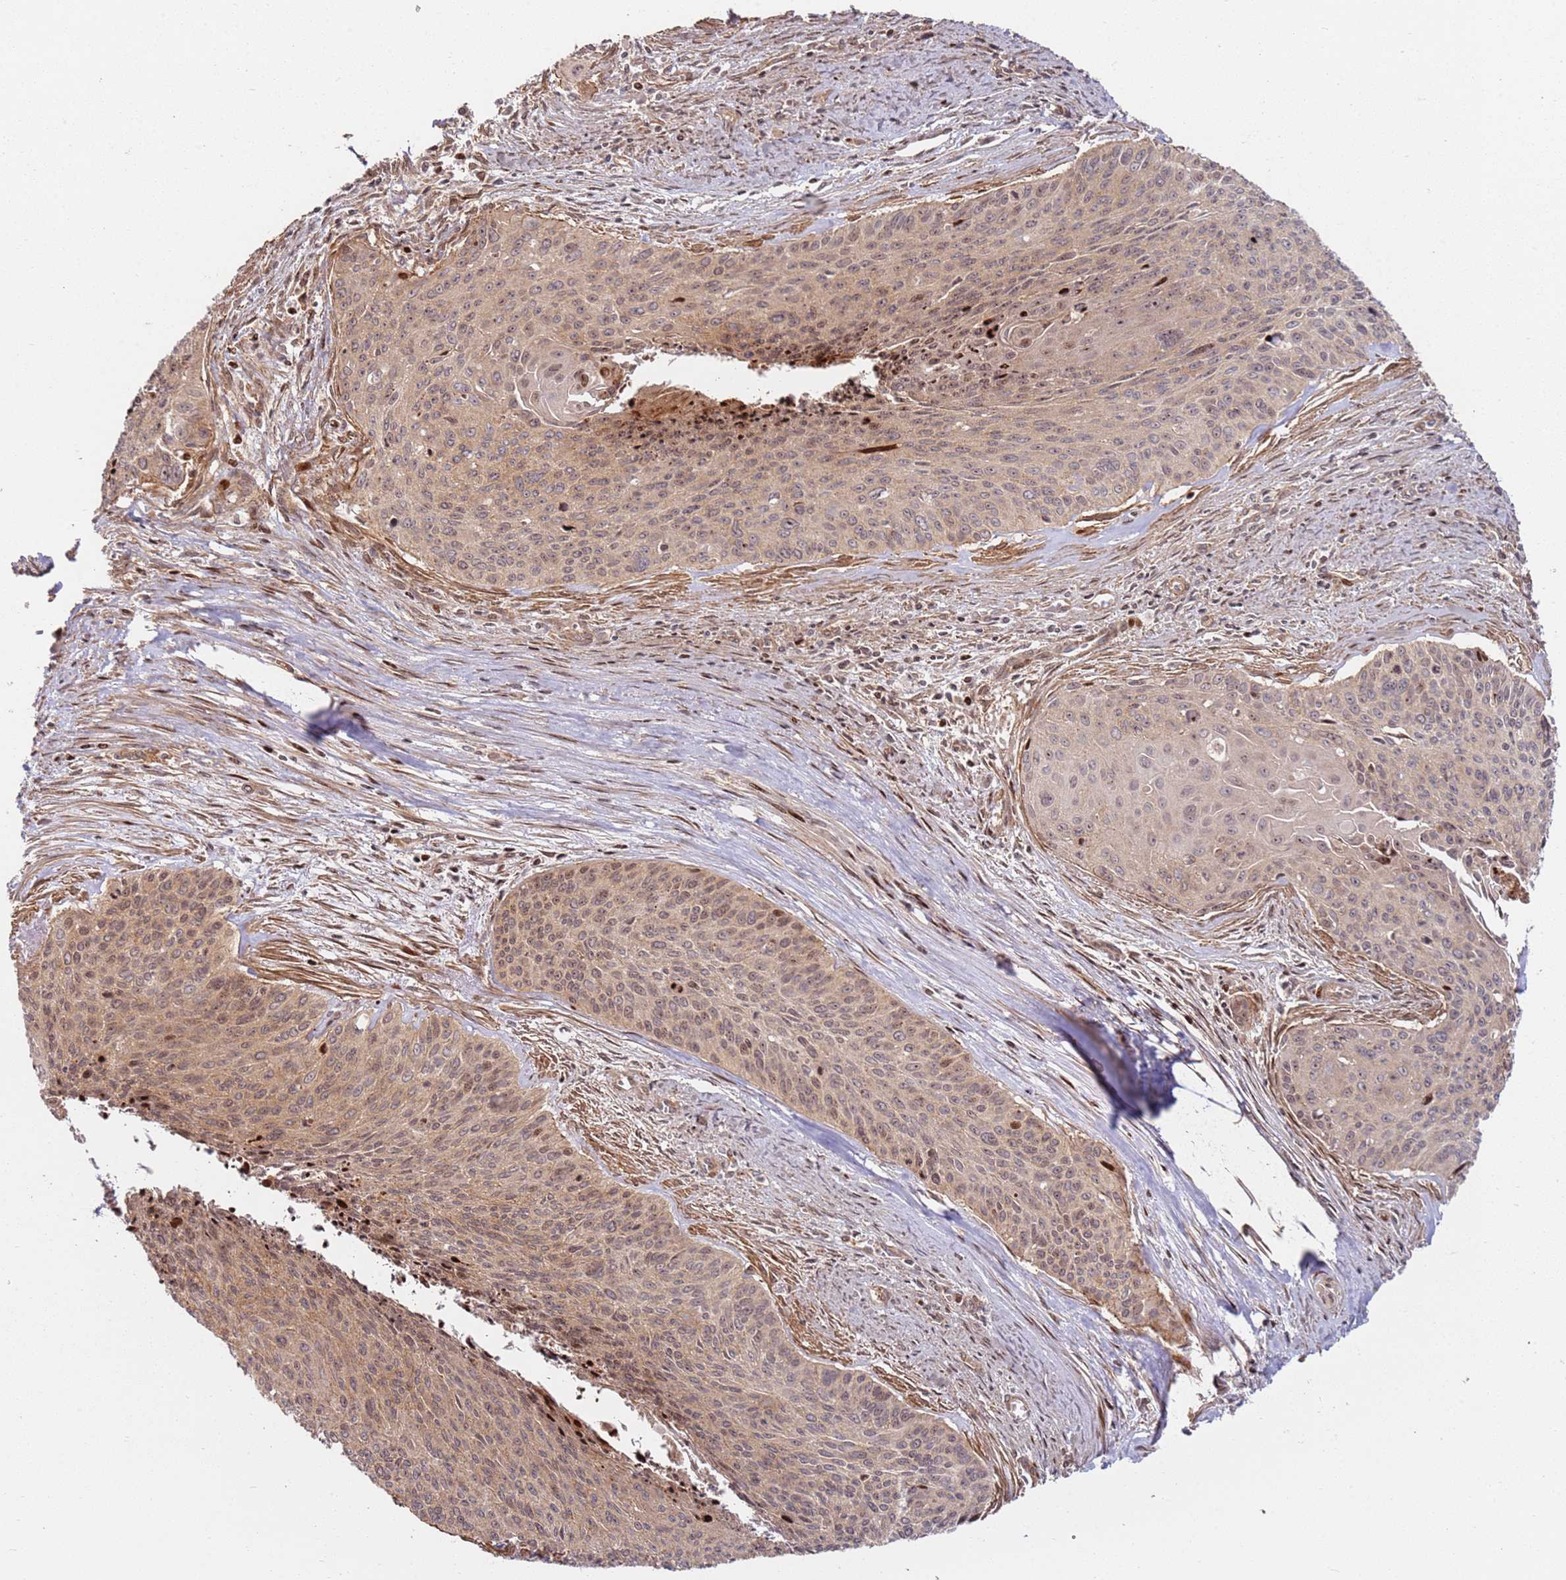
{"staining": {"intensity": "moderate", "quantity": ">75%", "location": "cytoplasmic/membranous,nuclear"}, "tissue": "cervical cancer", "cell_type": "Tumor cells", "image_type": "cancer", "snomed": [{"axis": "morphology", "description": "Squamous cell carcinoma, NOS"}, {"axis": "topography", "description": "Cervix"}], "caption": "IHC of cervical cancer demonstrates medium levels of moderate cytoplasmic/membranous and nuclear staining in about >75% of tumor cells.", "gene": "TMEM233", "patient": {"sex": "female", "age": 55}}